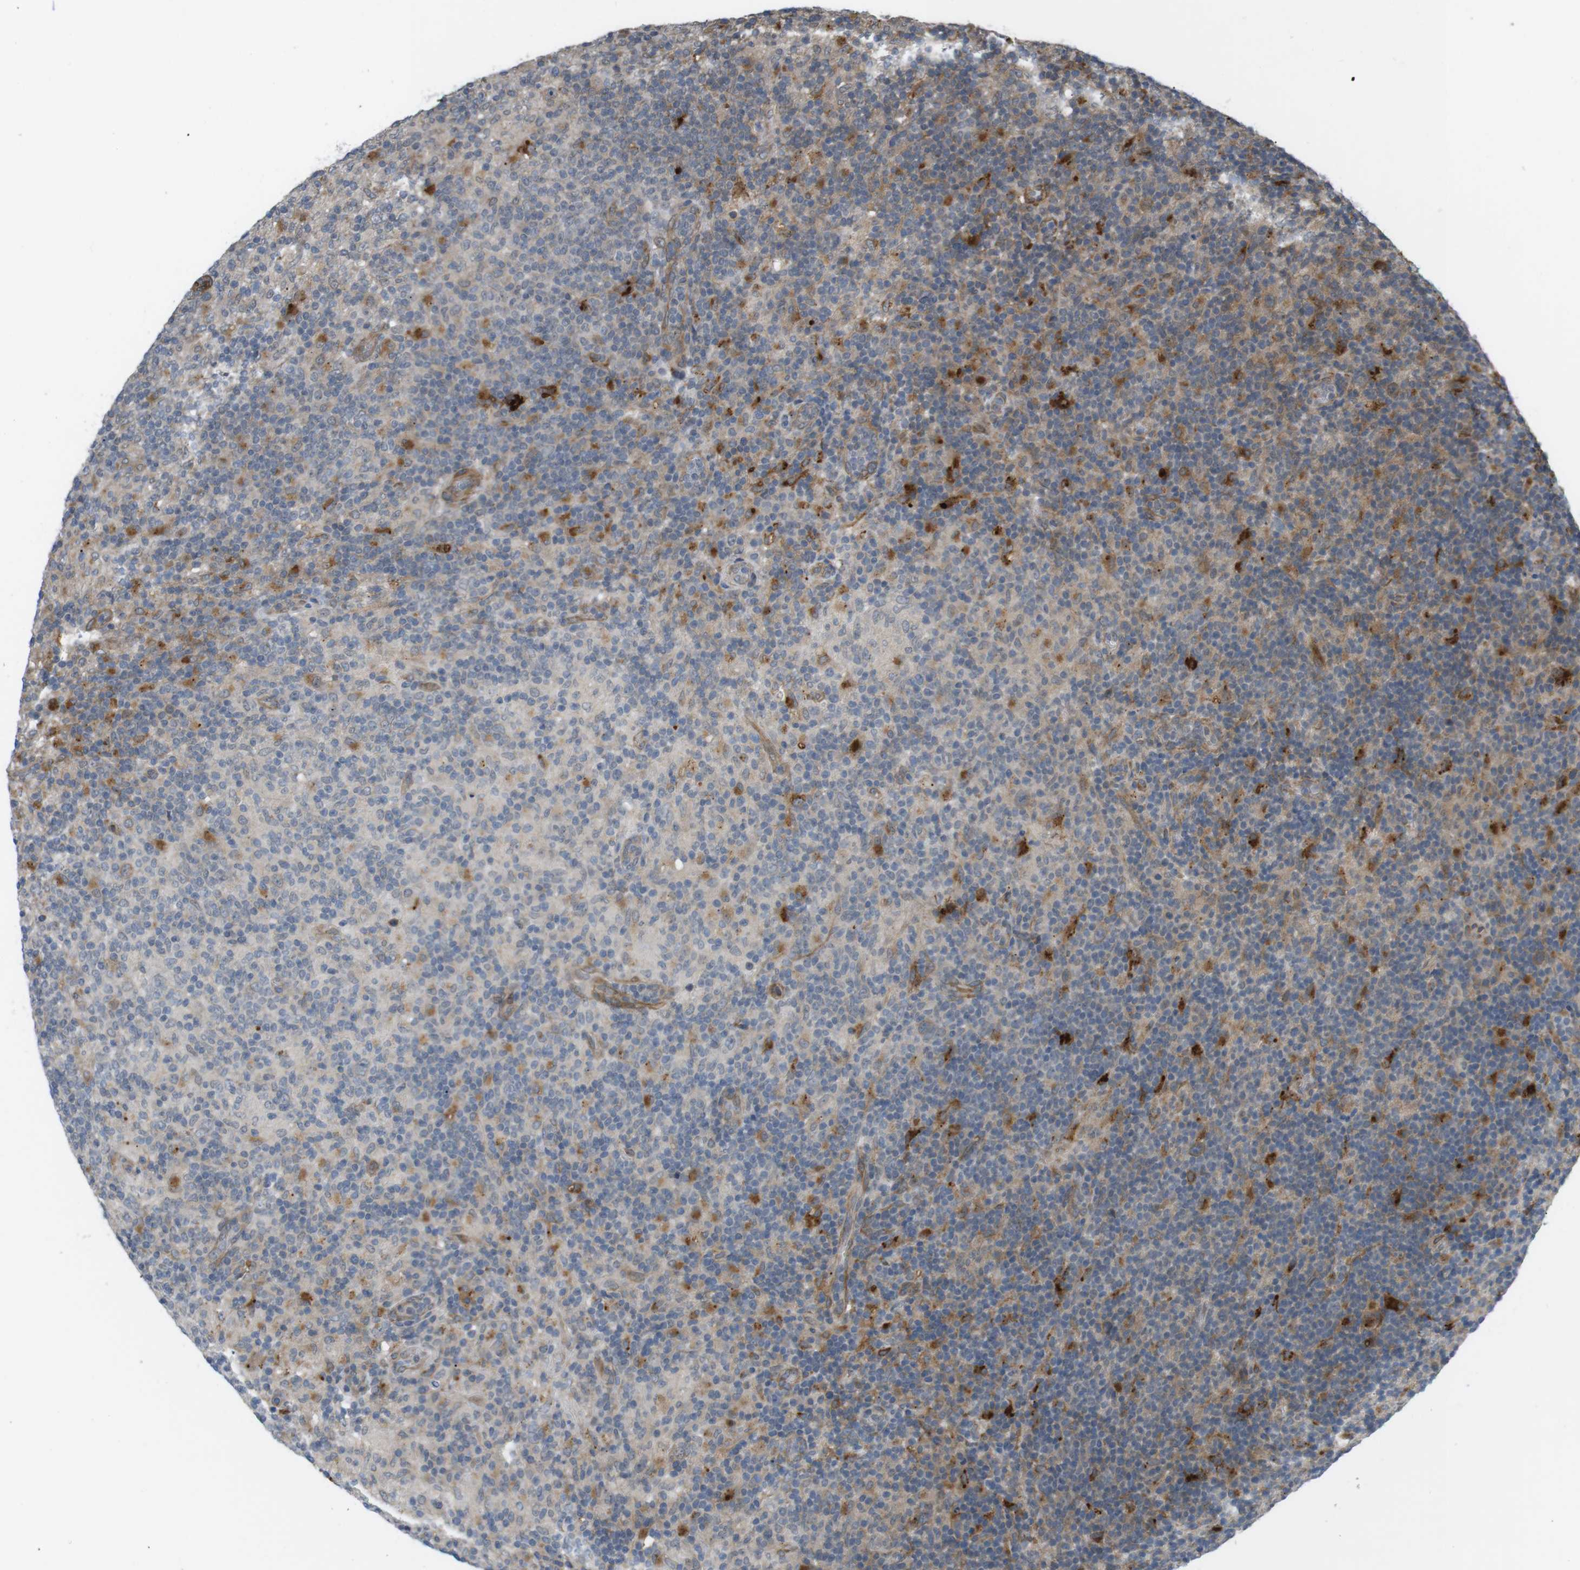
{"staining": {"intensity": "moderate", "quantity": "25%-75%", "location": "cytoplasmic/membranous"}, "tissue": "lymphoma", "cell_type": "Tumor cells", "image_type": "cancer", "snomed": [{"axis": "morphology", "description": "Hodgkin's disease, NOS"}, {"axis": "topography", "description": "Lymph node"}], "caption": "A micrograph of Hodgkin's disease stained for a protein demonstrates moderate cytoplasmic/membranous brown staining in tumor cells.", "gene": "KANK2", "patient": {"sex": "male", "age": 70}}